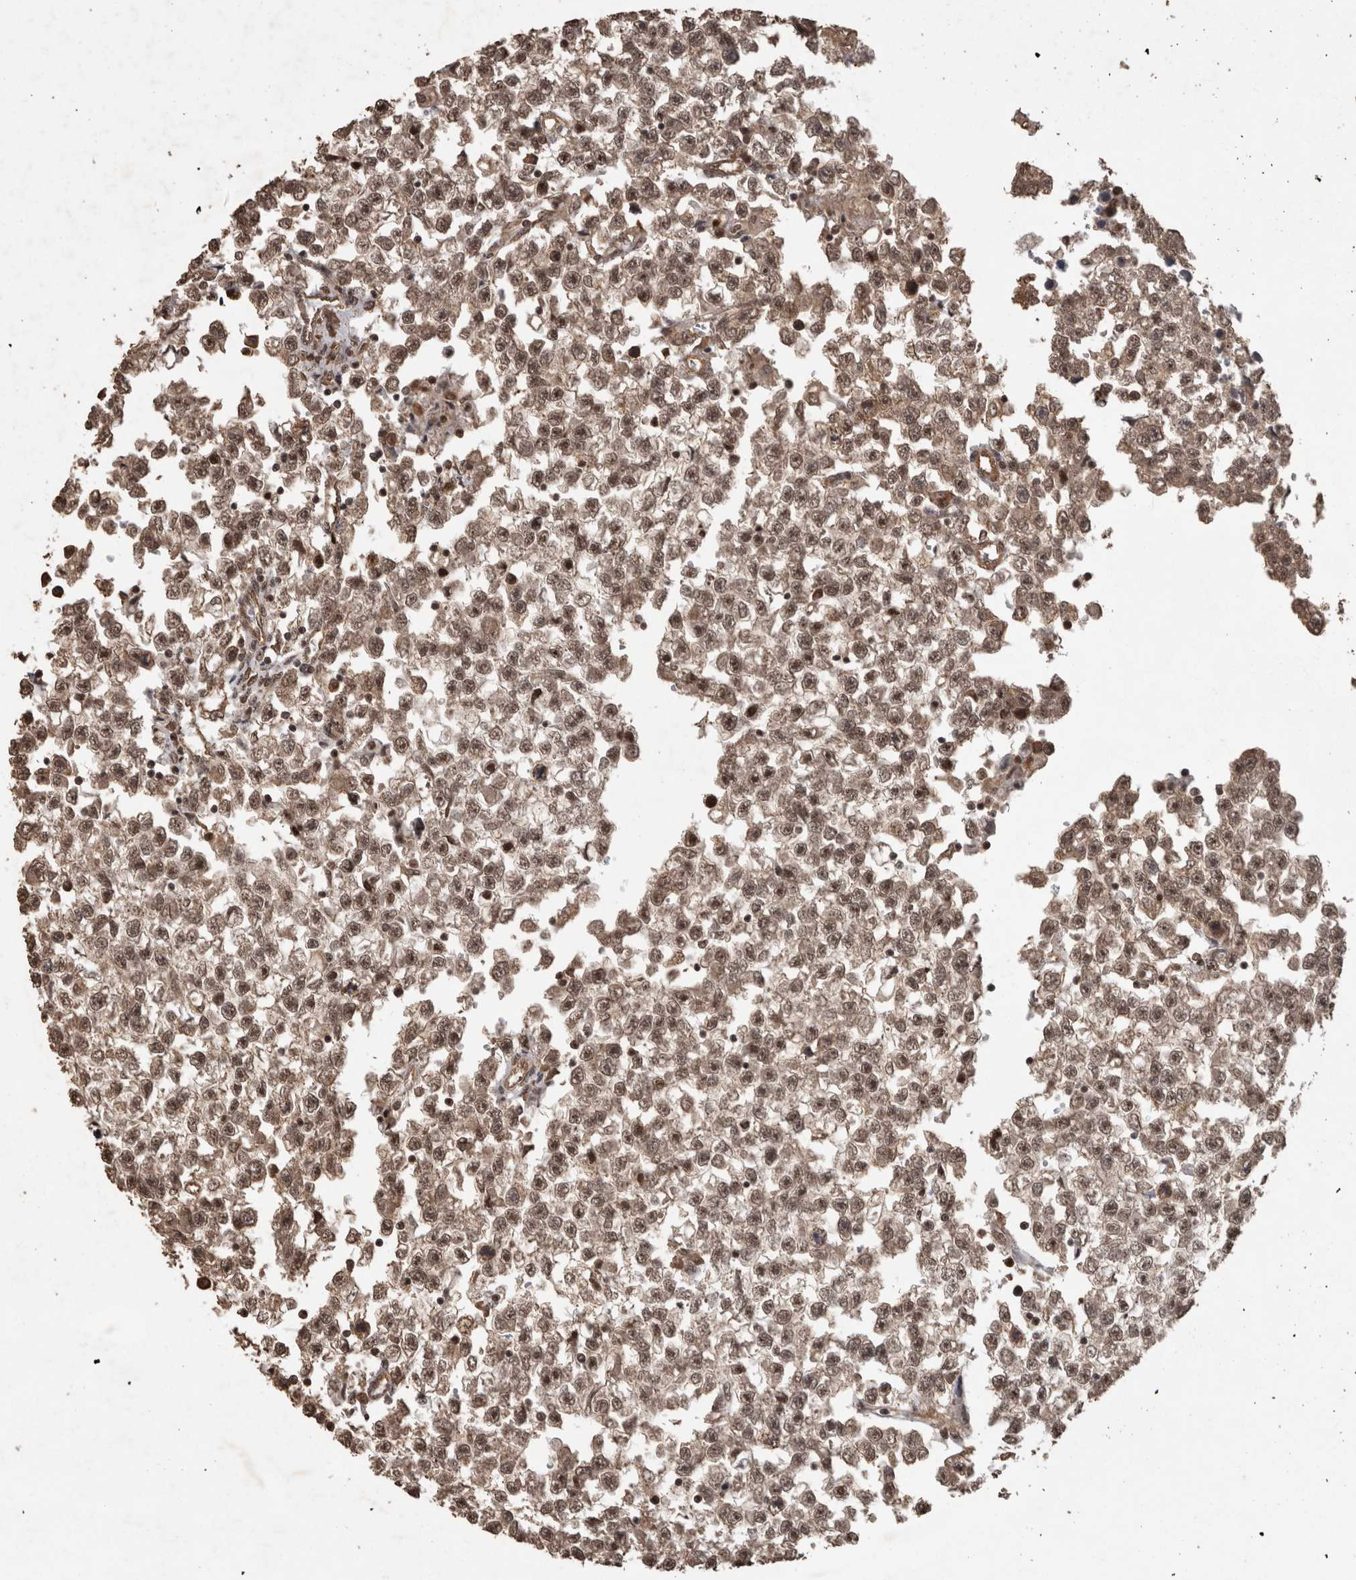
{"staining": {"intensity": "moderate", "quantity": ">75%", "location": "cytoplasmic/membranous,nuclear"}, "tissue": "testis cancer", "cell_type": "Tumor cells", "image_type": "cancer", "snomed": [{"axis": "morphology", "description": "Seminoma, NOS"}, {"axis": "morphology", "description": "Carcinoma, Embryonal, NOS"}, {"axis": "topography", "description": "Testis"}], "caption": "Moderate cytoplasmic/membranous and nuclear positivity is identified in about >75% of tumor cells in testis cancer (seminoma).", "gene": "PINK1", "patient": {"sex": "male", "age": 51}}